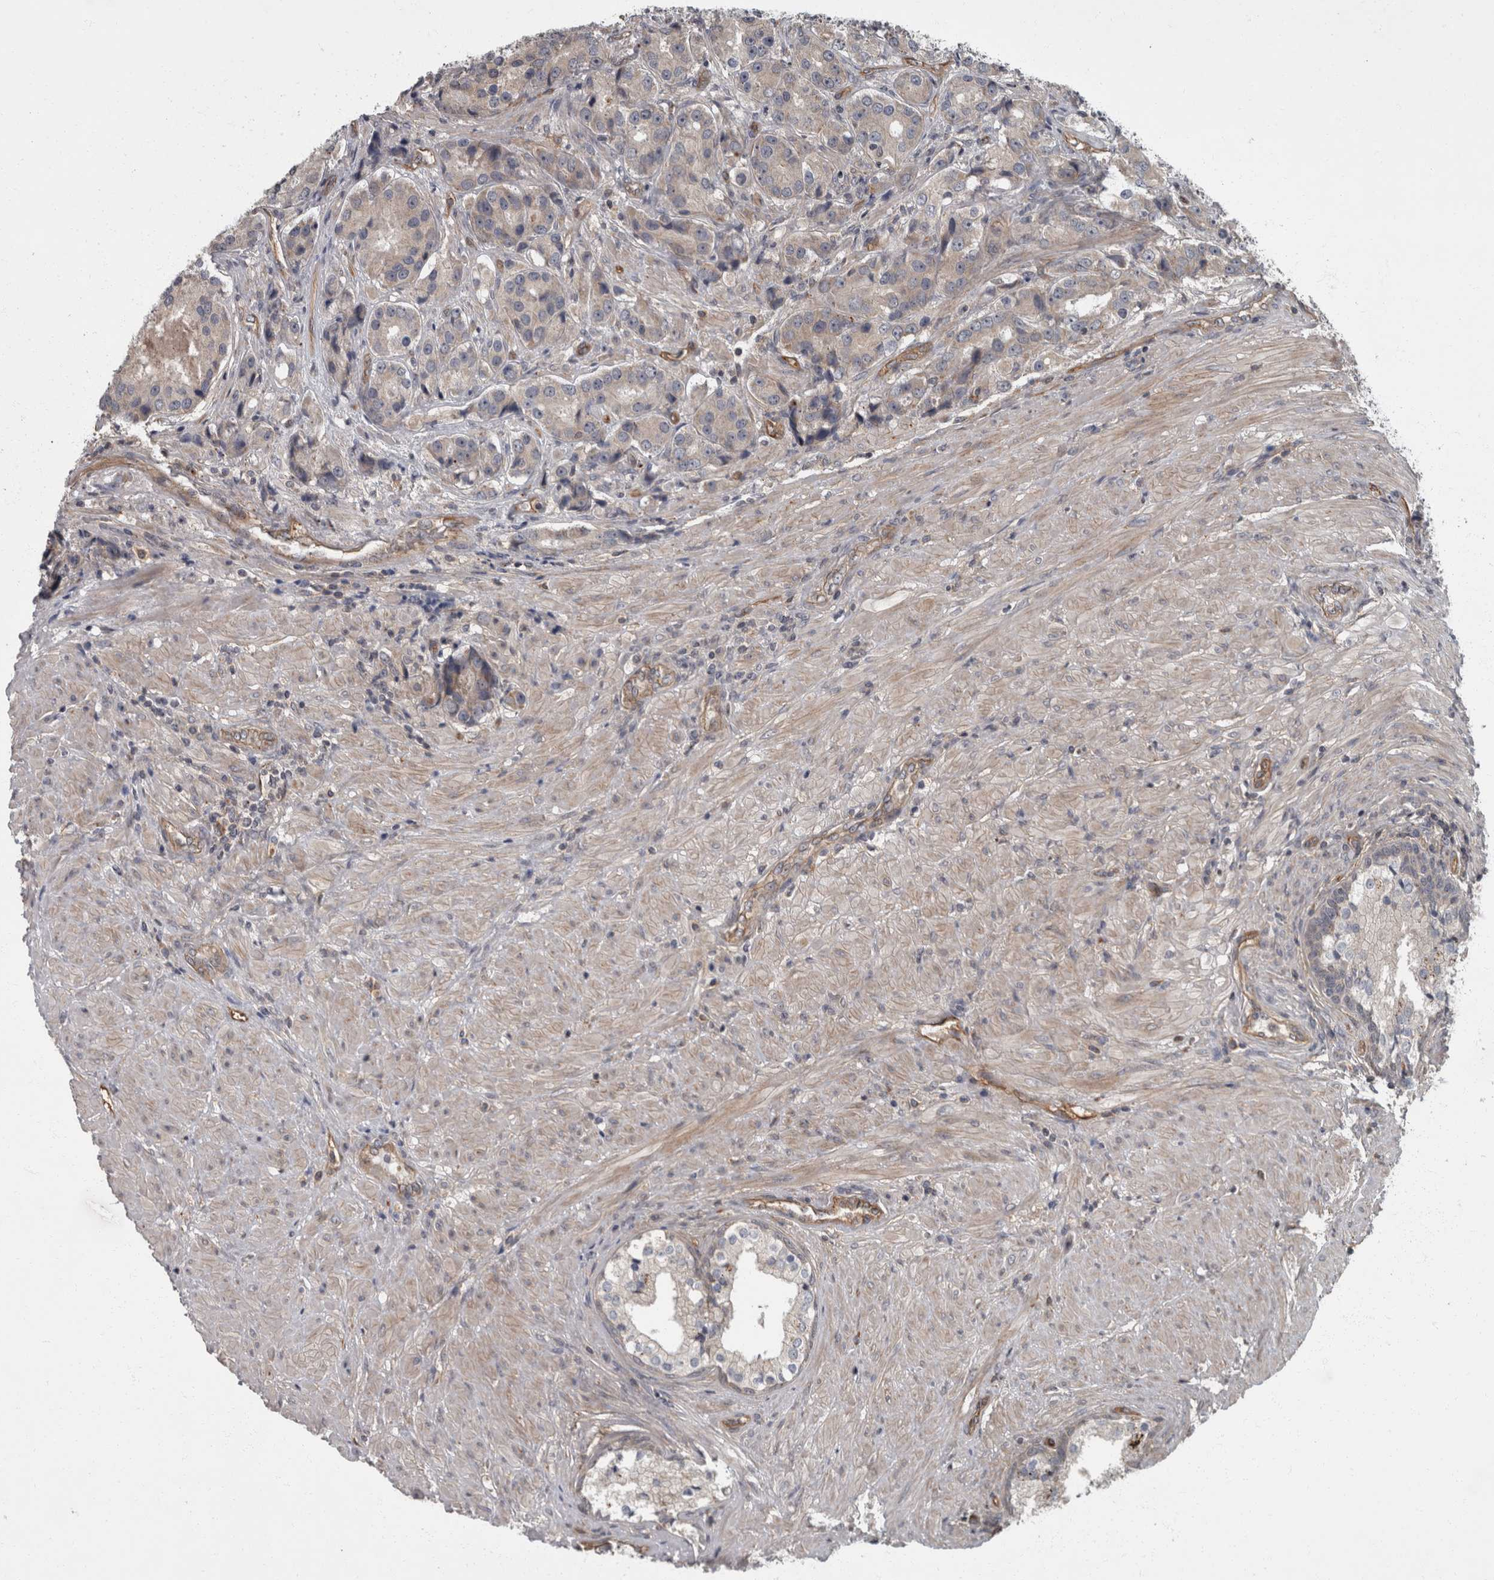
{"staining": {"intensity": "negative", "quantity": "none", "location": "none"}, "tissue": "prostate cancer", "cell_type": "Tumor cells", "image_type": "cancer", "snomed": [{"axis": "morphology", "description": "Adenocarcinoma, High grade"}, {"axis": "topography", "description": "Prostate"}], "caption": "Immunohistochemistry (IHC) photomicrograph of neoplastic tissue: prostate adenocarcinoma (high-grade) stained with DAB (3,3'-diaminobenzidine) exhibits no significant protein positivity in tumor cells.", "gene": "VEGFD", "patient": {"sex": "male", "age": 60}}